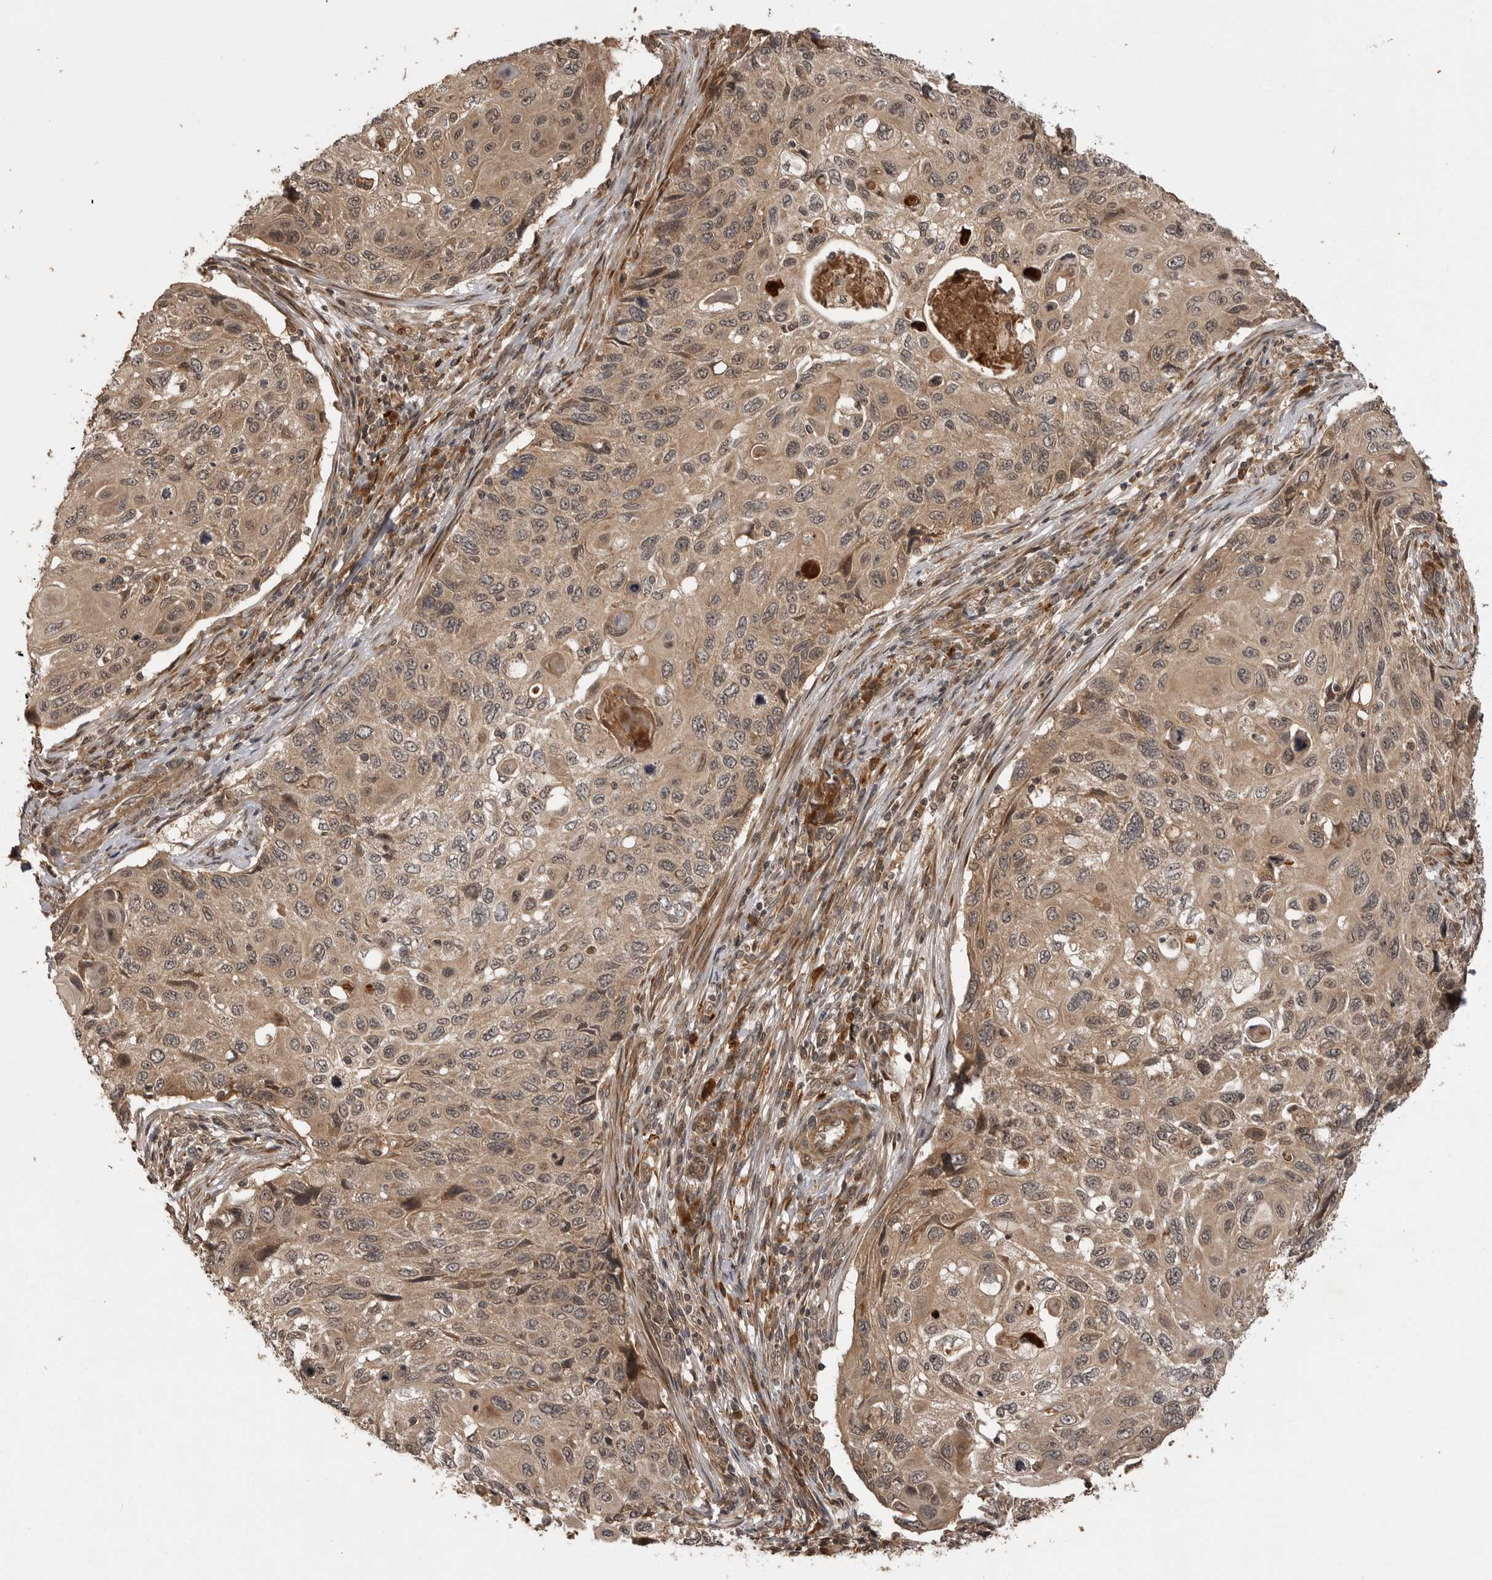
{"staining": {"intensity": "weak", "quantity": ">75%", "location": "cytoplasmic/membranous"}, "tissue": "cervical cancer", "cell_type": "Tumor cells", "image_type": "cancer", "snomed": [{"axis": "morphology", "description": "Squamous cell carcinoma, NOS"}, {"axis": "topography", "description": "Cervix"}], "caption": "Cervical cancer stained for a protein (brown) demonstrates weak cytoplasmic/membranous positive positivity in about >75% of tumor cells.", "gene": "AKAP7", "patient": {"sex": "female", "age": 70}}